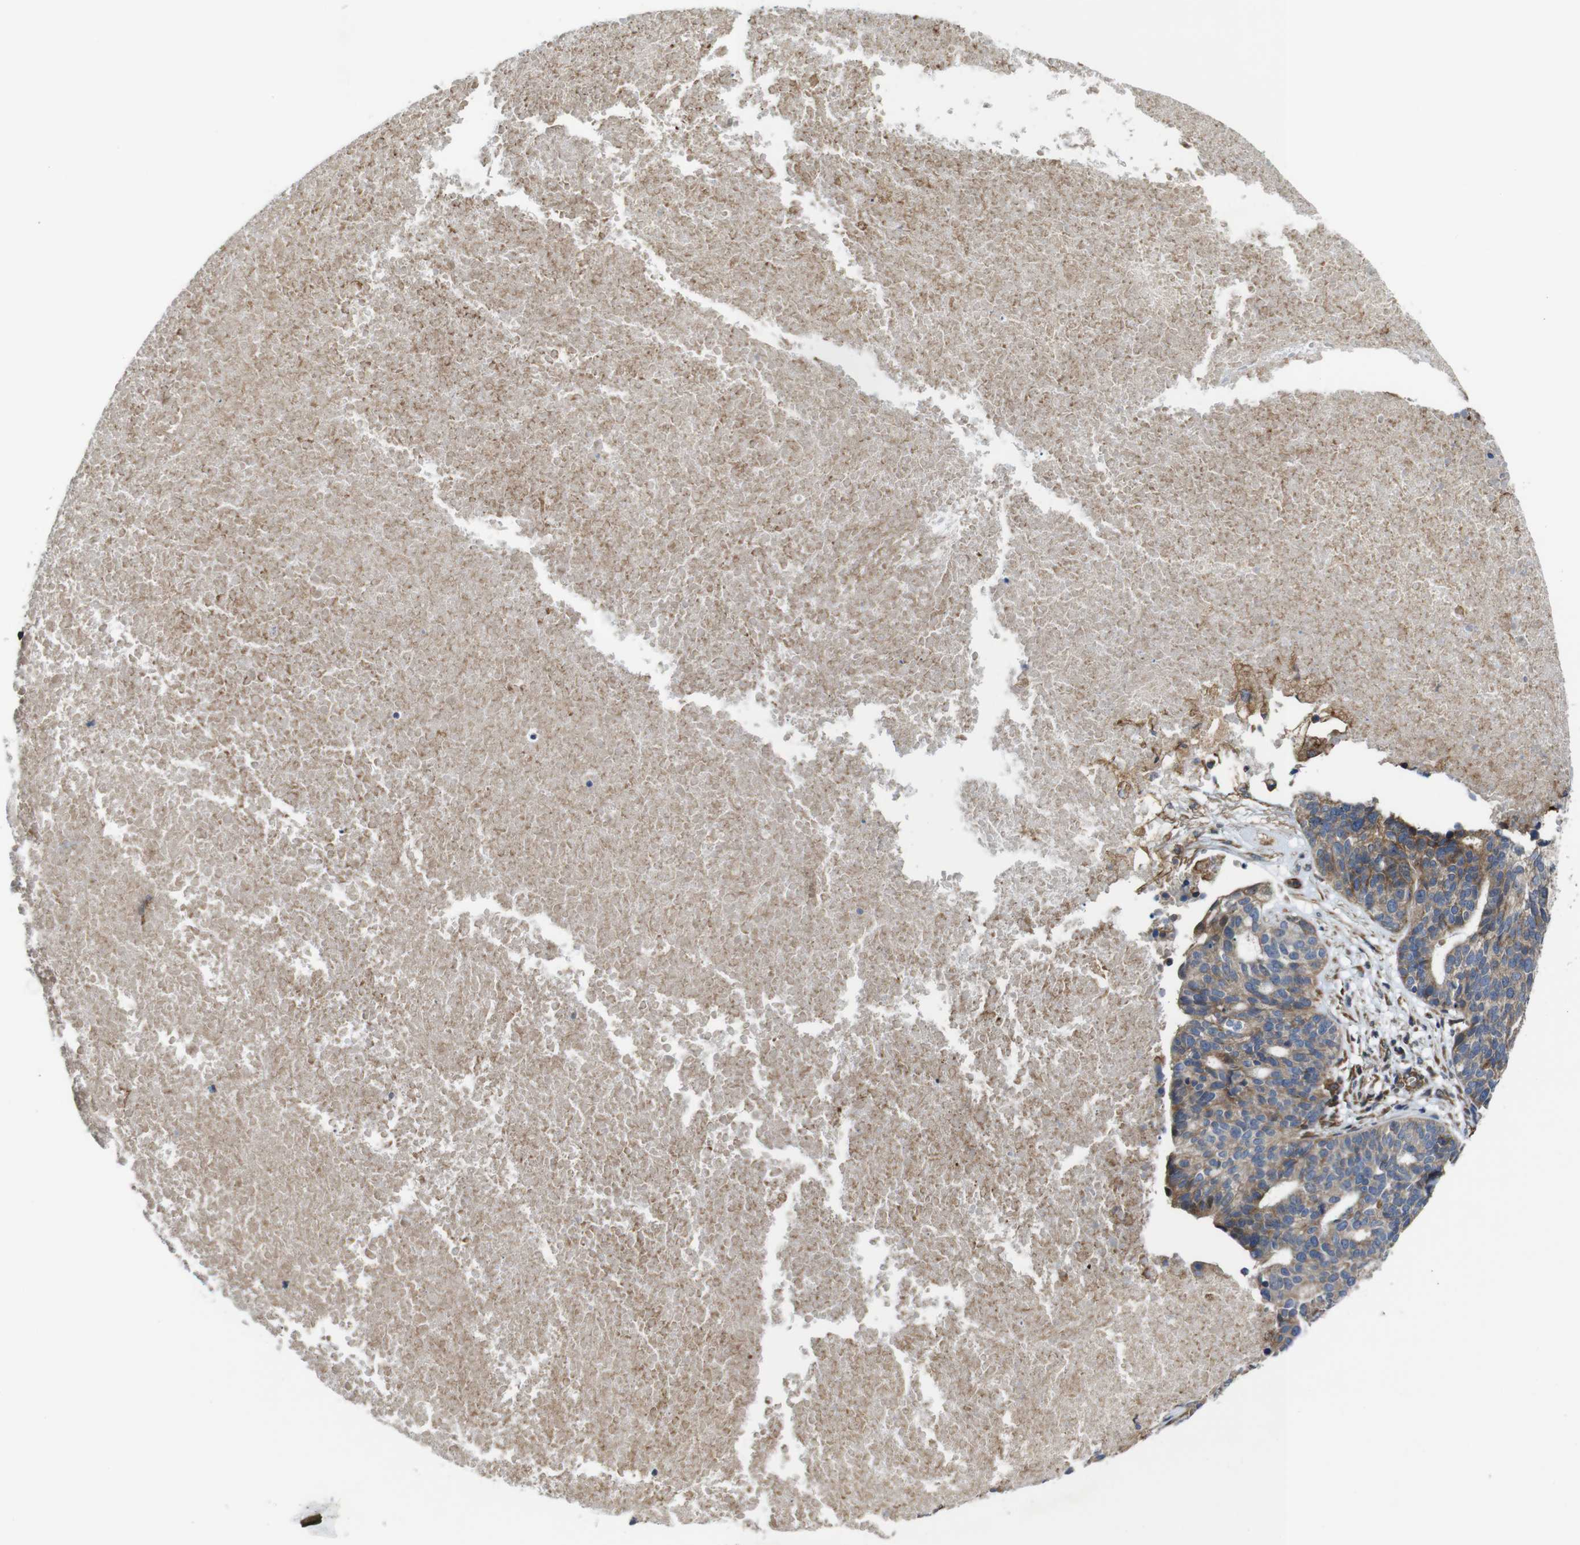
{"staining": {"intensity": "moderate", "quantity": ">75%", "location": "cytoplasmic/membranous"}, "tissue": "ovarian cancer", "cell_type": "Tumor cells", "image_type": "cancer", "snomed": [{"axis": "morphology", "description": "Cystadenocarcinoma, serous, NOS"}, {"axis": "topography", "description": "Ovary"}], "caption": "A medium amount of moderate cytoplasmic/membranous staining is seen in about >75% of tumor cells in serous cystadenocarcinoma (ovarian) tissue.", "gene": "POMK", "patient": {"sex": "female", "age": 59}}